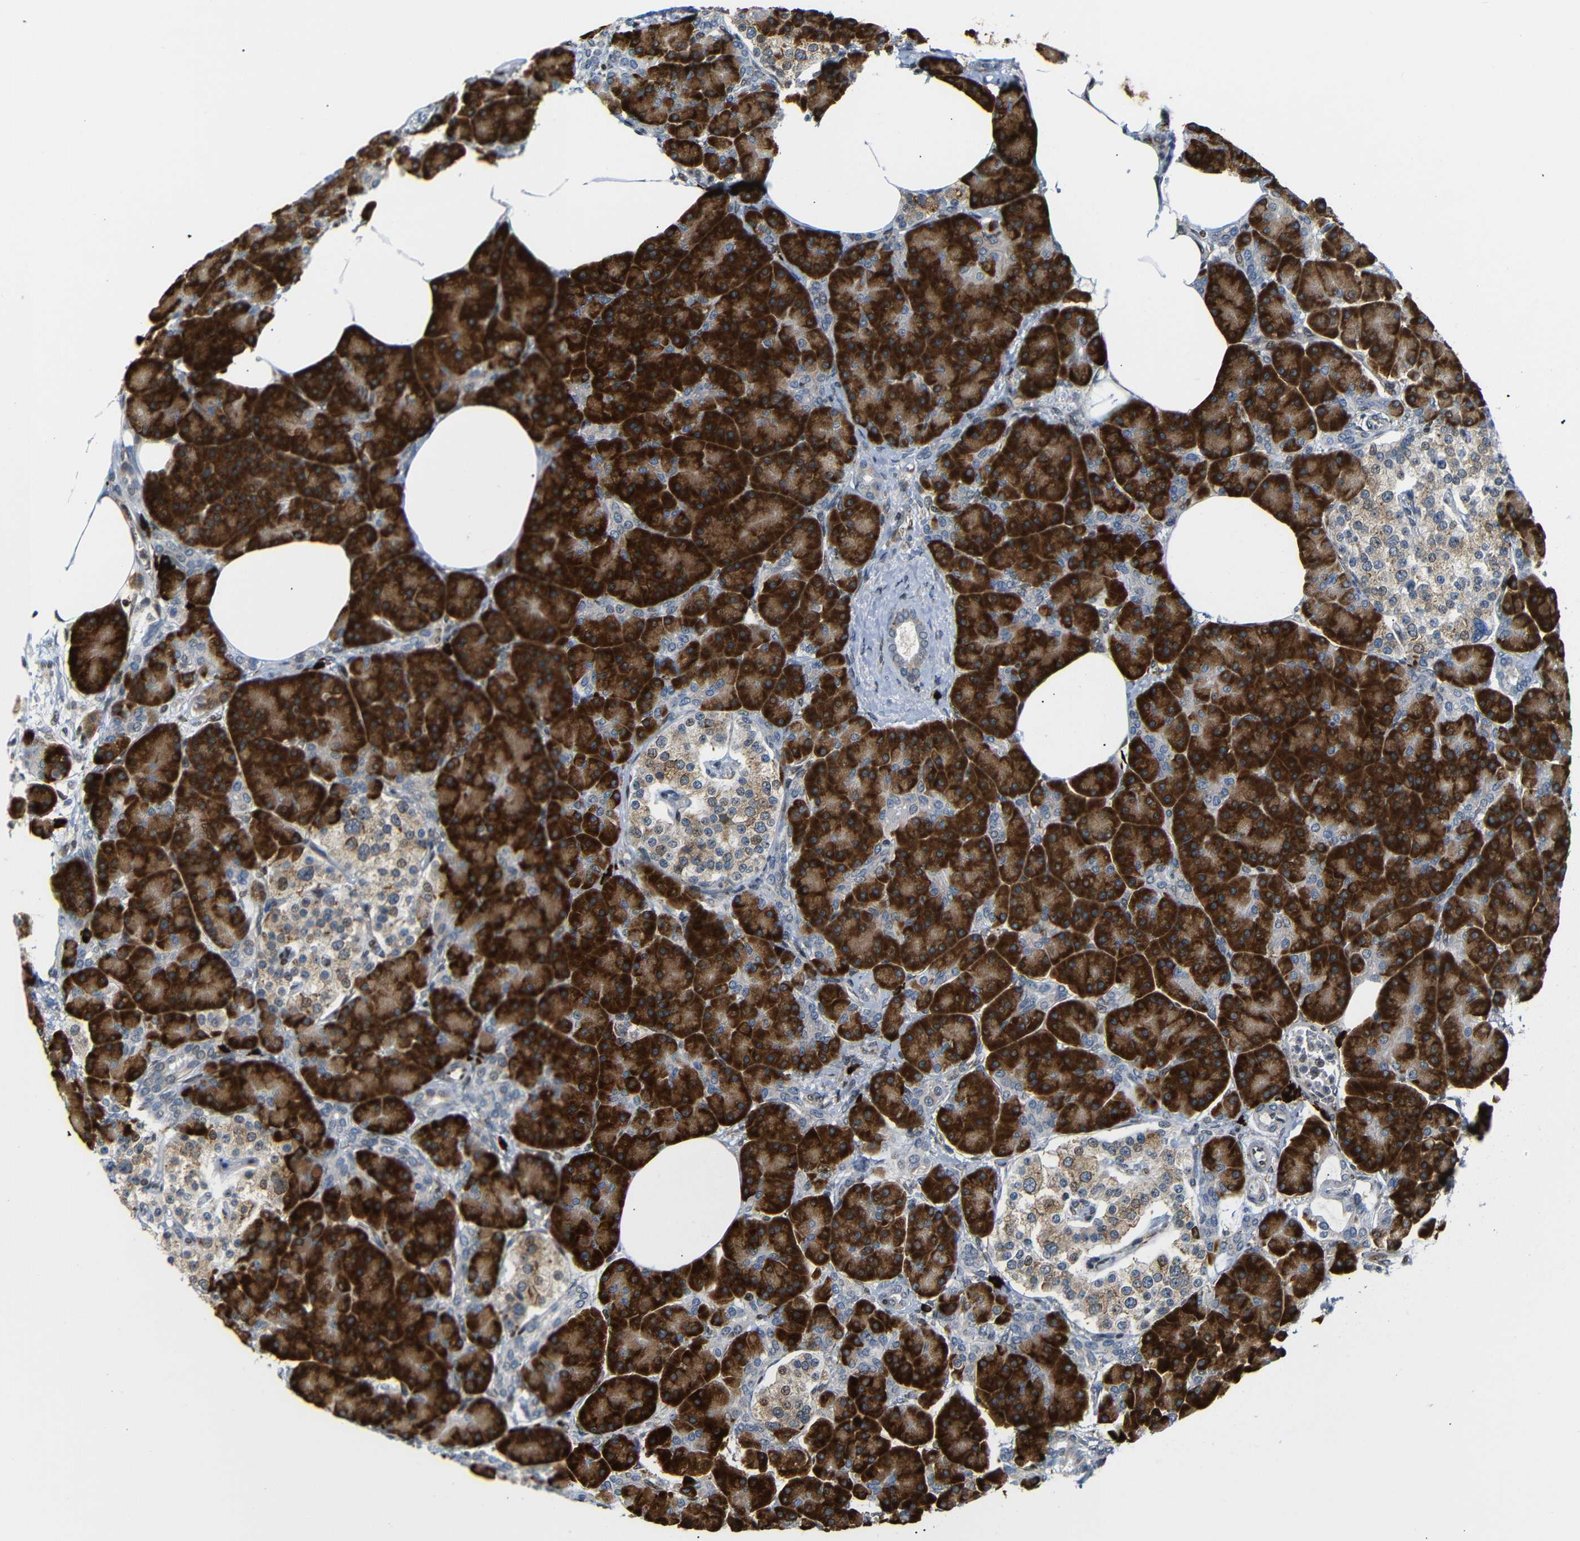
{"staining": {"intensity": "strong", "quantity": ">75%", "location": "cytoplasmic/membranous"}, "tissue": "pancreas", "cell_type": "Exocrine glandular cells", "image_type": "normal", "snomed": [{"axis": "morphology", "description": "Normal tissue, NOS"}, {"axis": "topography", "description": "Pancreas"}], "caption": "DAB immunohistochemical staining of unremarkable pancreas shows strong cytoplasmic/membranous protein positivity in approximately >75% of exocrine glandular cells. (Brightfield microscopy of DAB IHC at high magnification).", "gene": "SPCS2", "patient": {"sex": "female", "age": 70}}